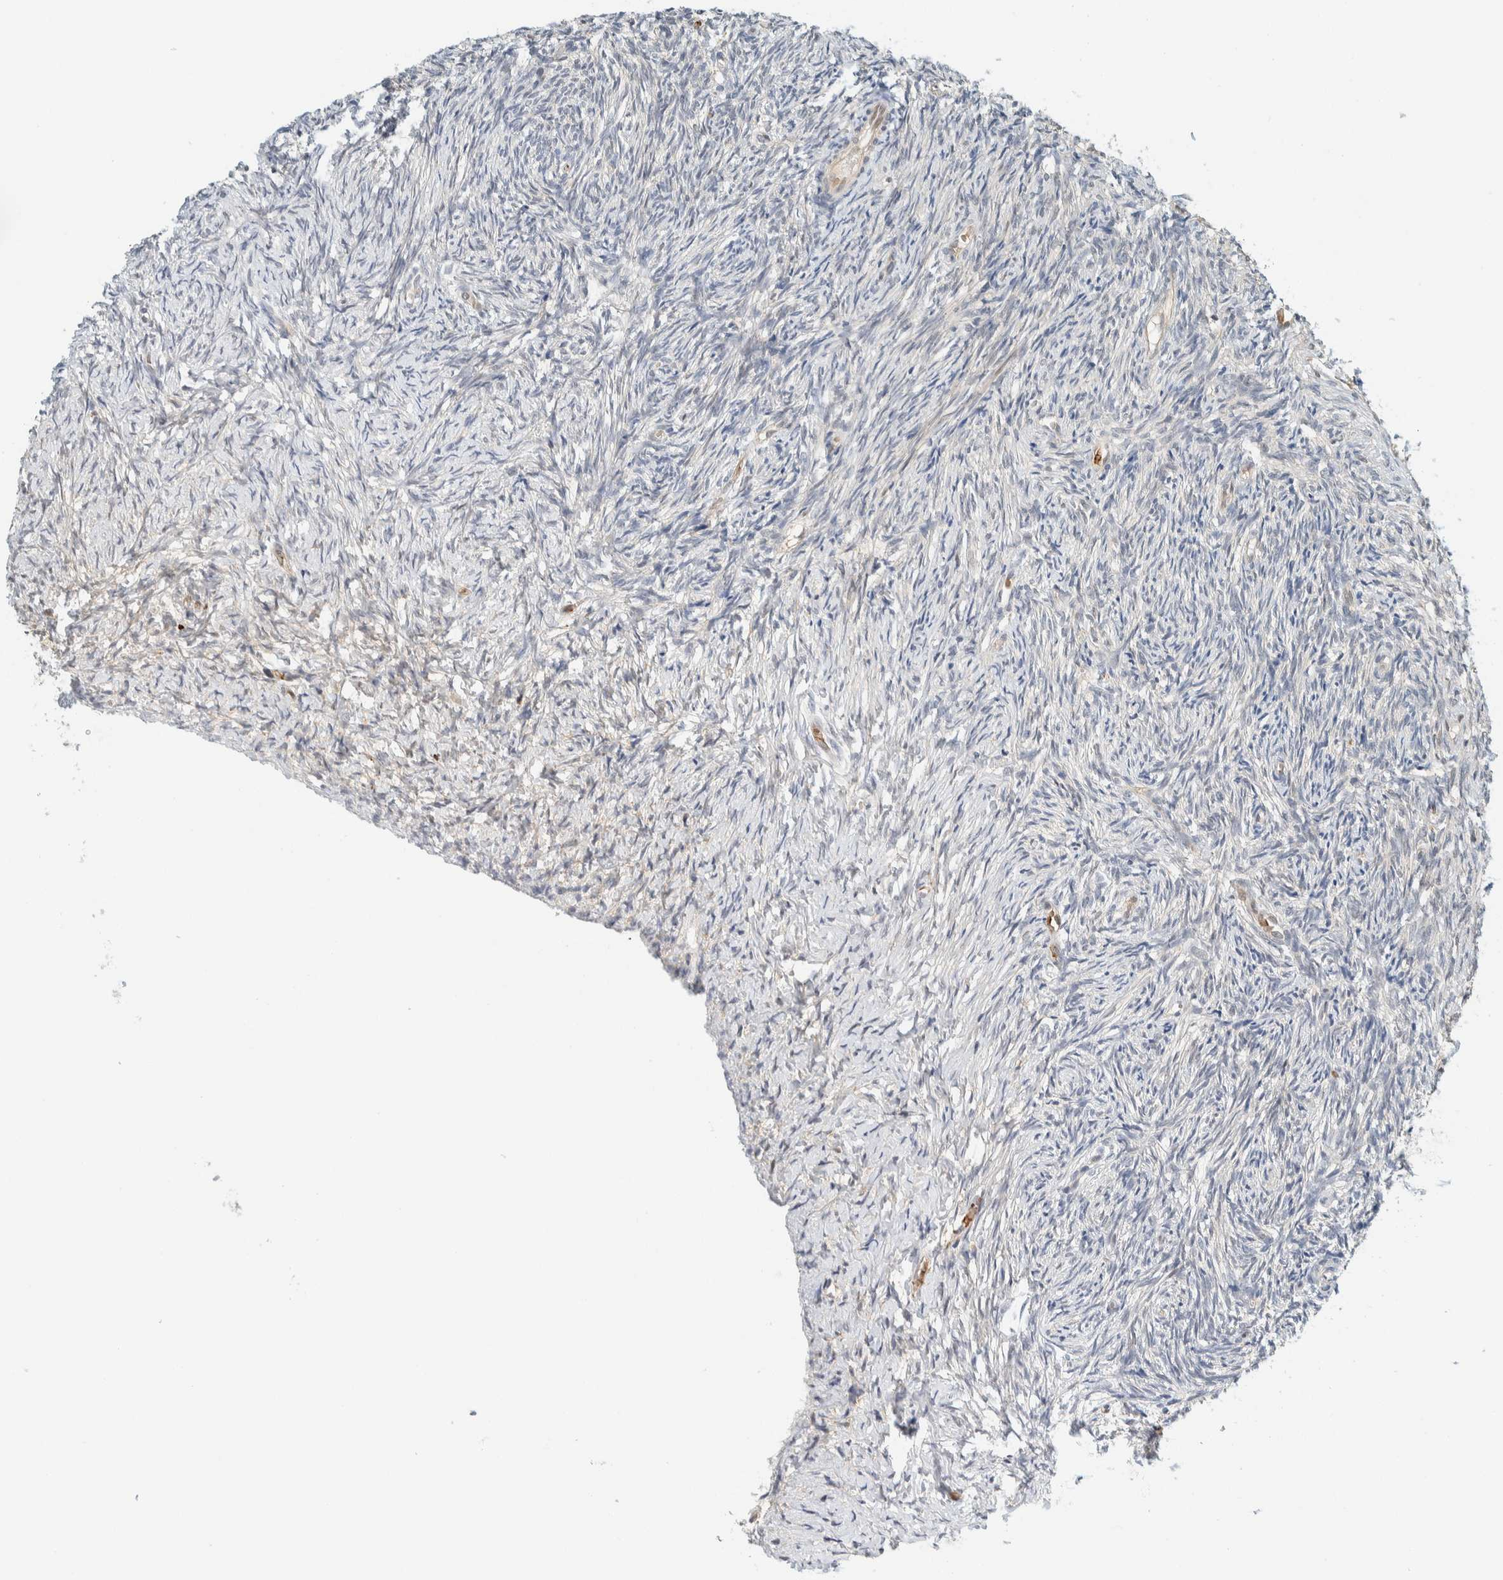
{"staining": {"intensity": "weak", "quantity": ">75%", "location": "cytoplasmic/membranous,nuclear"}, "tissue": "ovary", "cell_type": "Follicle cells", "image_type": "normal", "snomed": [{"axis": "morphology", "description": "Normal tissue, NOS"}, {"axis": "topography", "description": "Ovary"}], "caption": "The image shows immunohistochemical staining of unremarkable ovary. There is weak cytoplasmic/membranous,nuclear staining is appreciated in approximately >75% of follicle cells. Ihc stains the protein in brown and the nuclei are stained blue.", "gene": "TSTD2", "patient": {"sex": "female", "age": 41}}